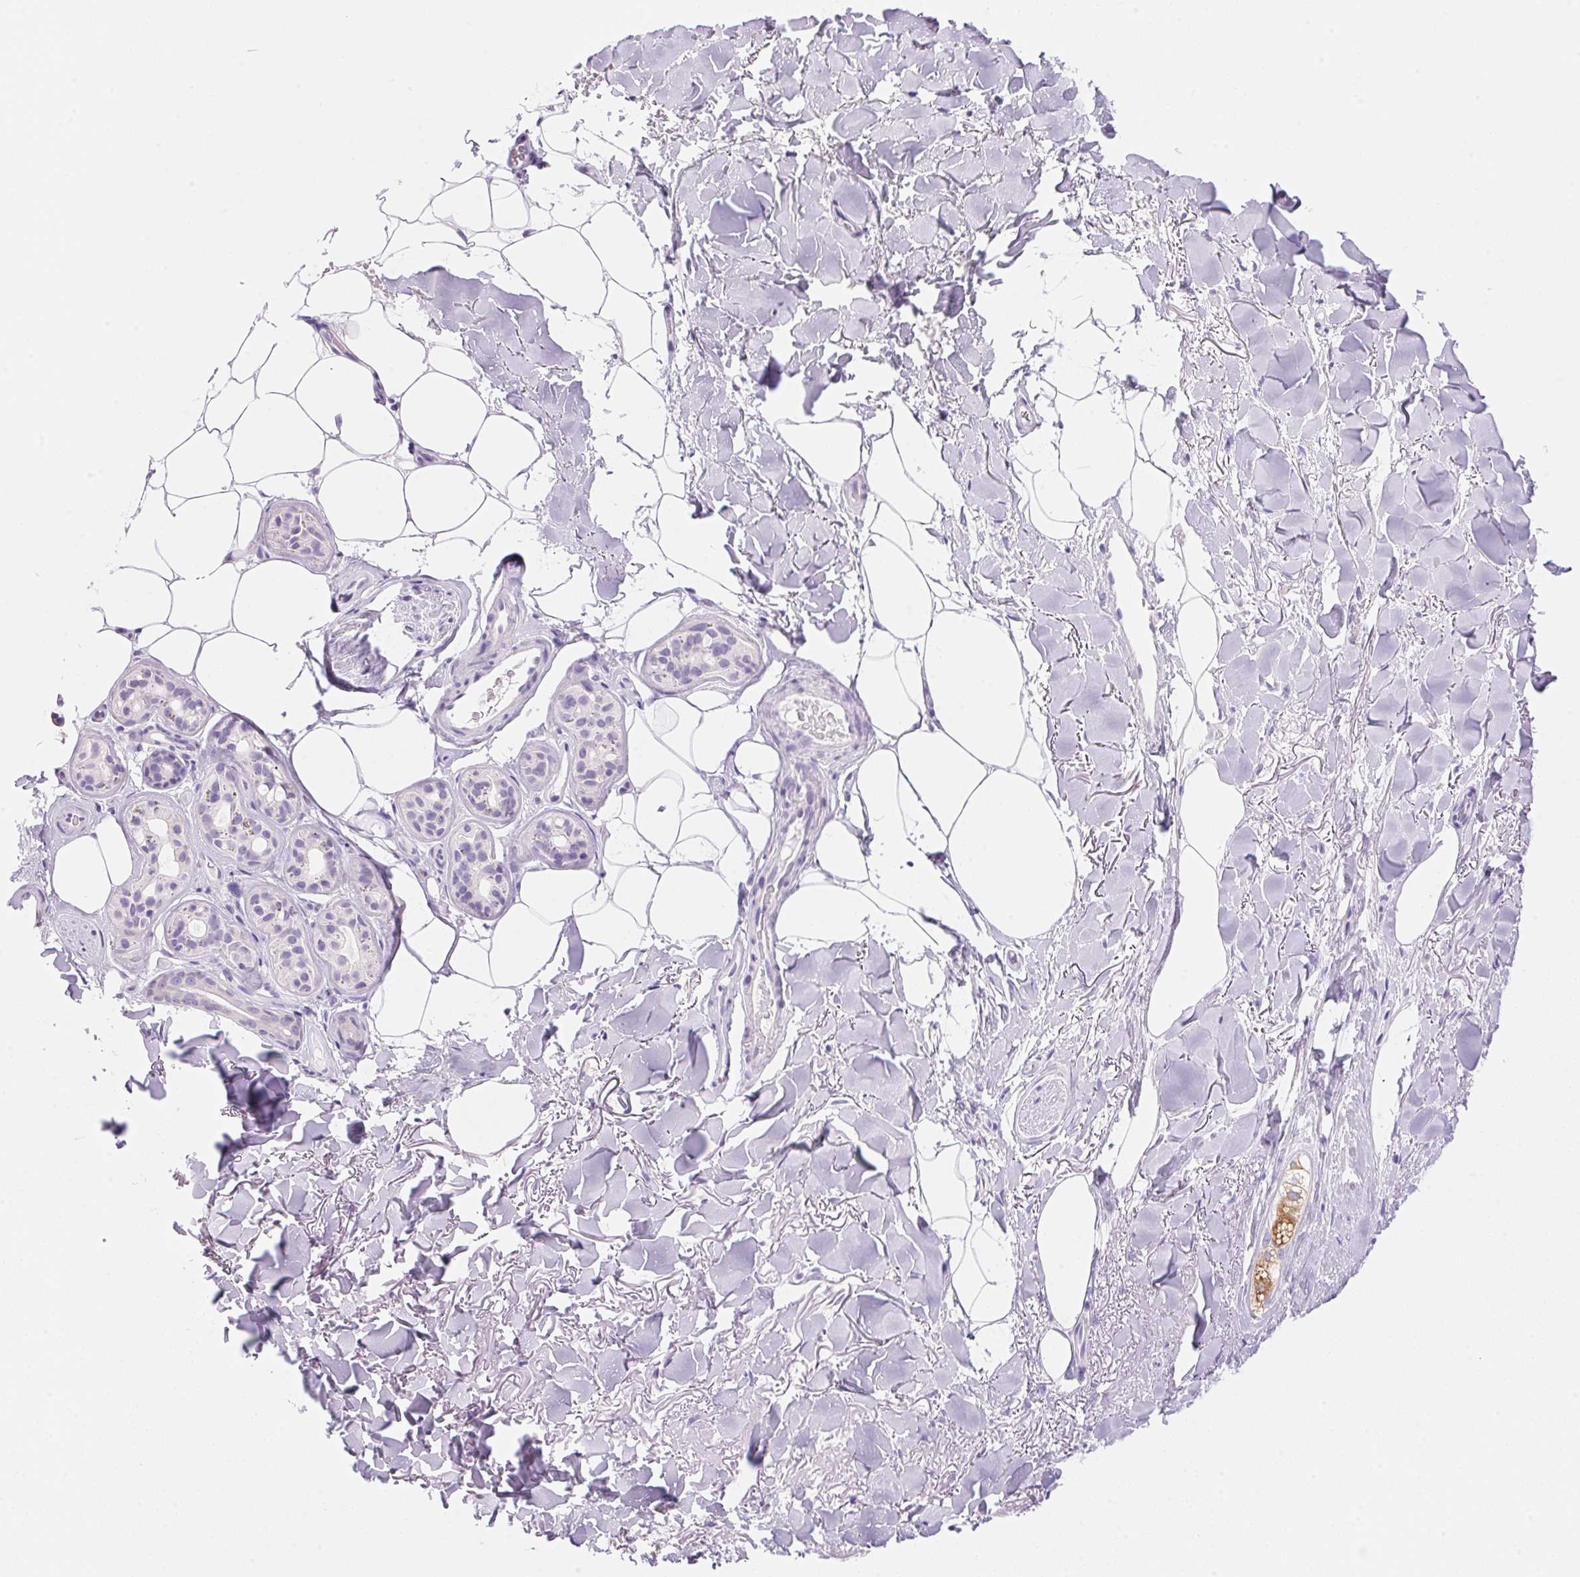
{"staining": {"intensity": "negative", "quantity": "none", "location": "none"}, "tissue": "skin cancer", "cell_type": "Tumor cells", "image_type": "cancer", "snomed": [{"axis": "morphology", "description": "Basal cell carcinoma"}, {"axis": "topography", "description": "Skin"}], "caption": "This histopathology image is of skin cancer stained with IHC to label a protein in brown with the nuclei are counter-stained blue. There is no expression in tumor cells.", "gene": "DHCR24", "patient": {"sex": "female", "age": 82}}